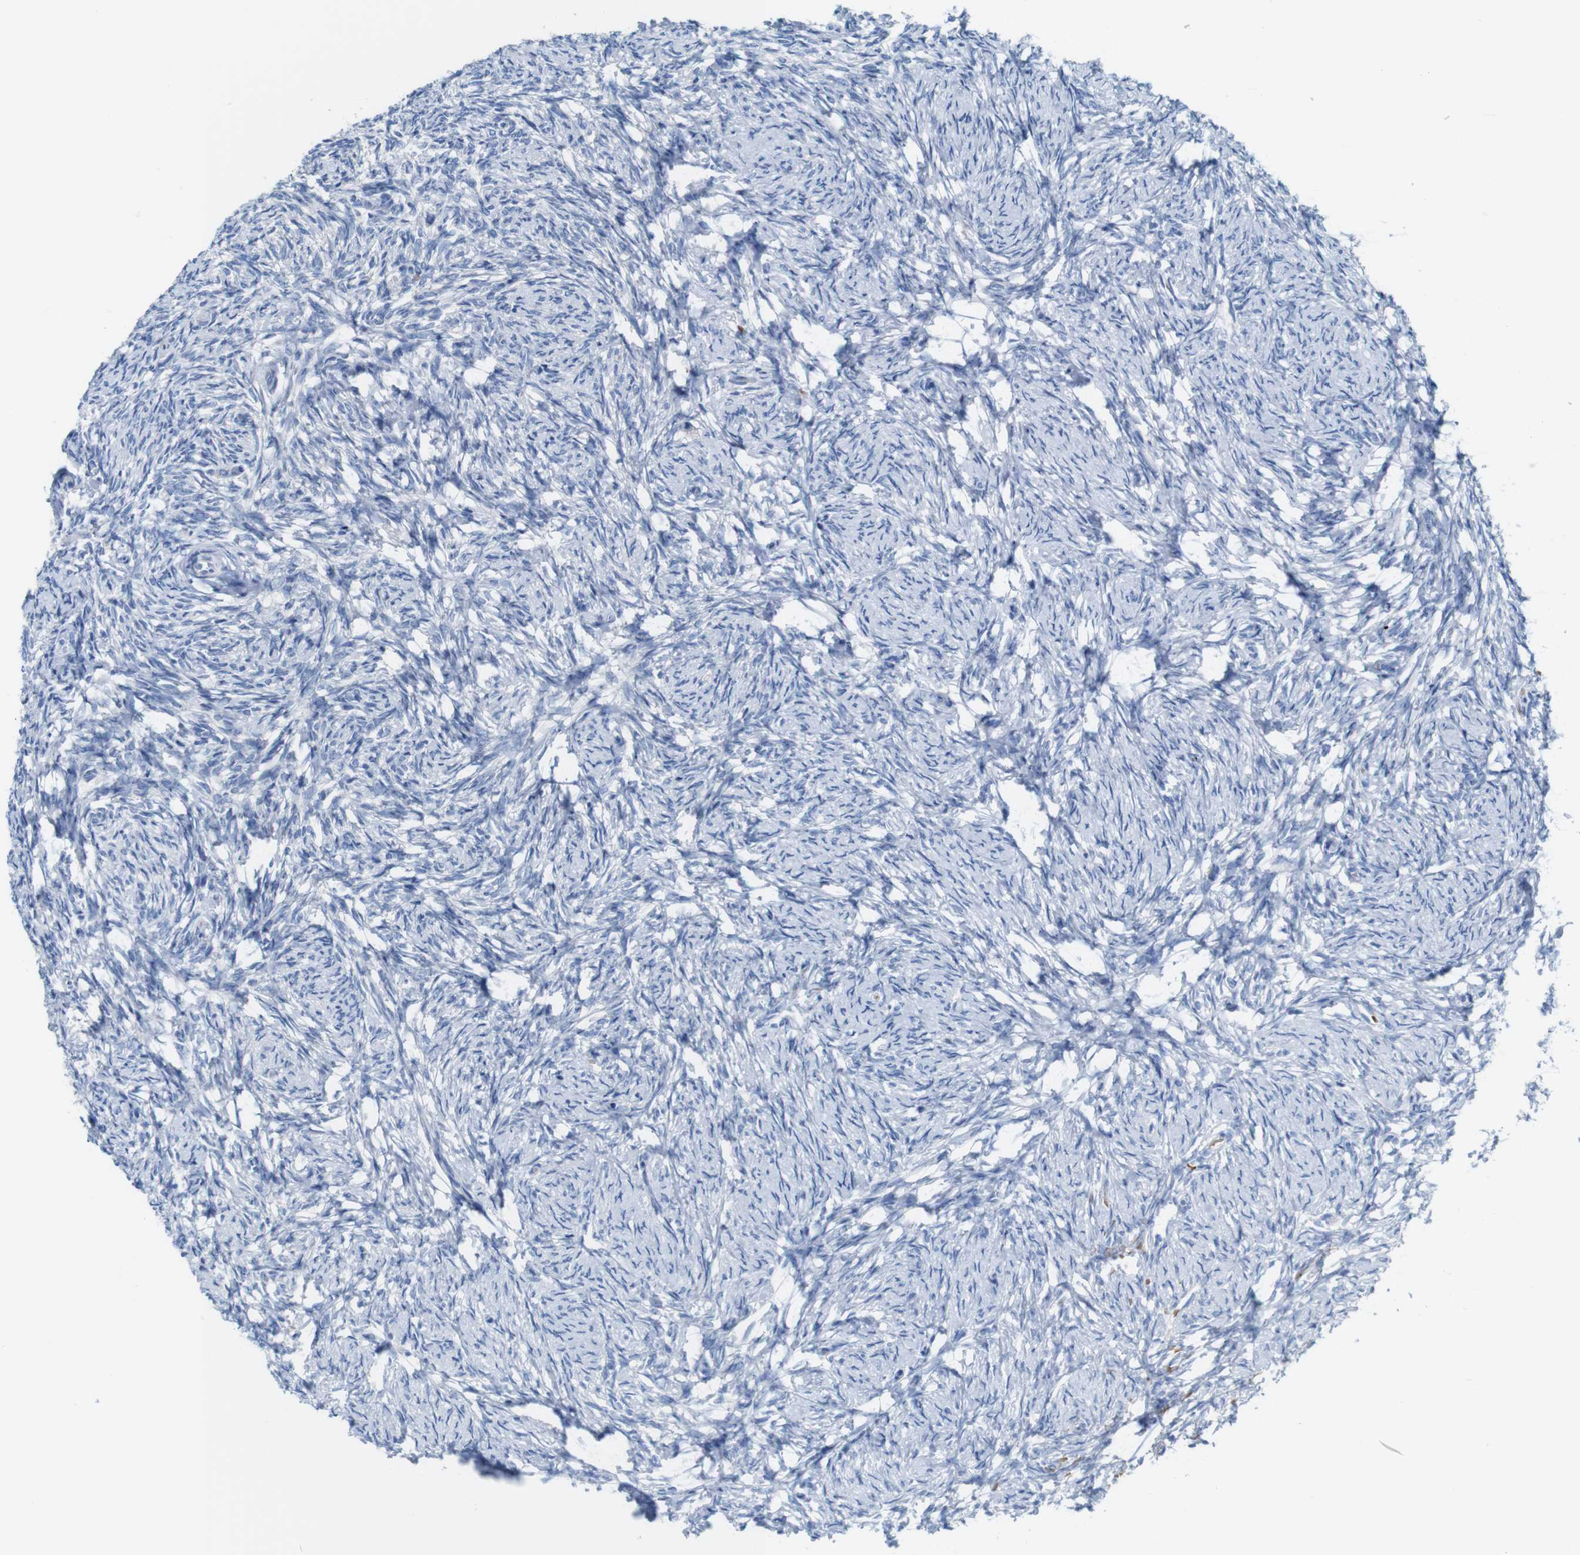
{"staining": {"intensity": "negative", "quantity": "none", "location": "none"}, "tissue": "ovary", "cell_type": "Follicle cells", "image_type": "normal", "snomed": [{"axis": "morphology", "description": "Normal tissue, NOS"}, {"axis": "topography", "description": "Ovary"}], "caption": "Protein analysis of unremarkable ovary demonstrates no significant positivity in follicle cells.", "gene": "IGSF8", "patient": {"sex": "female", "age": 60}}